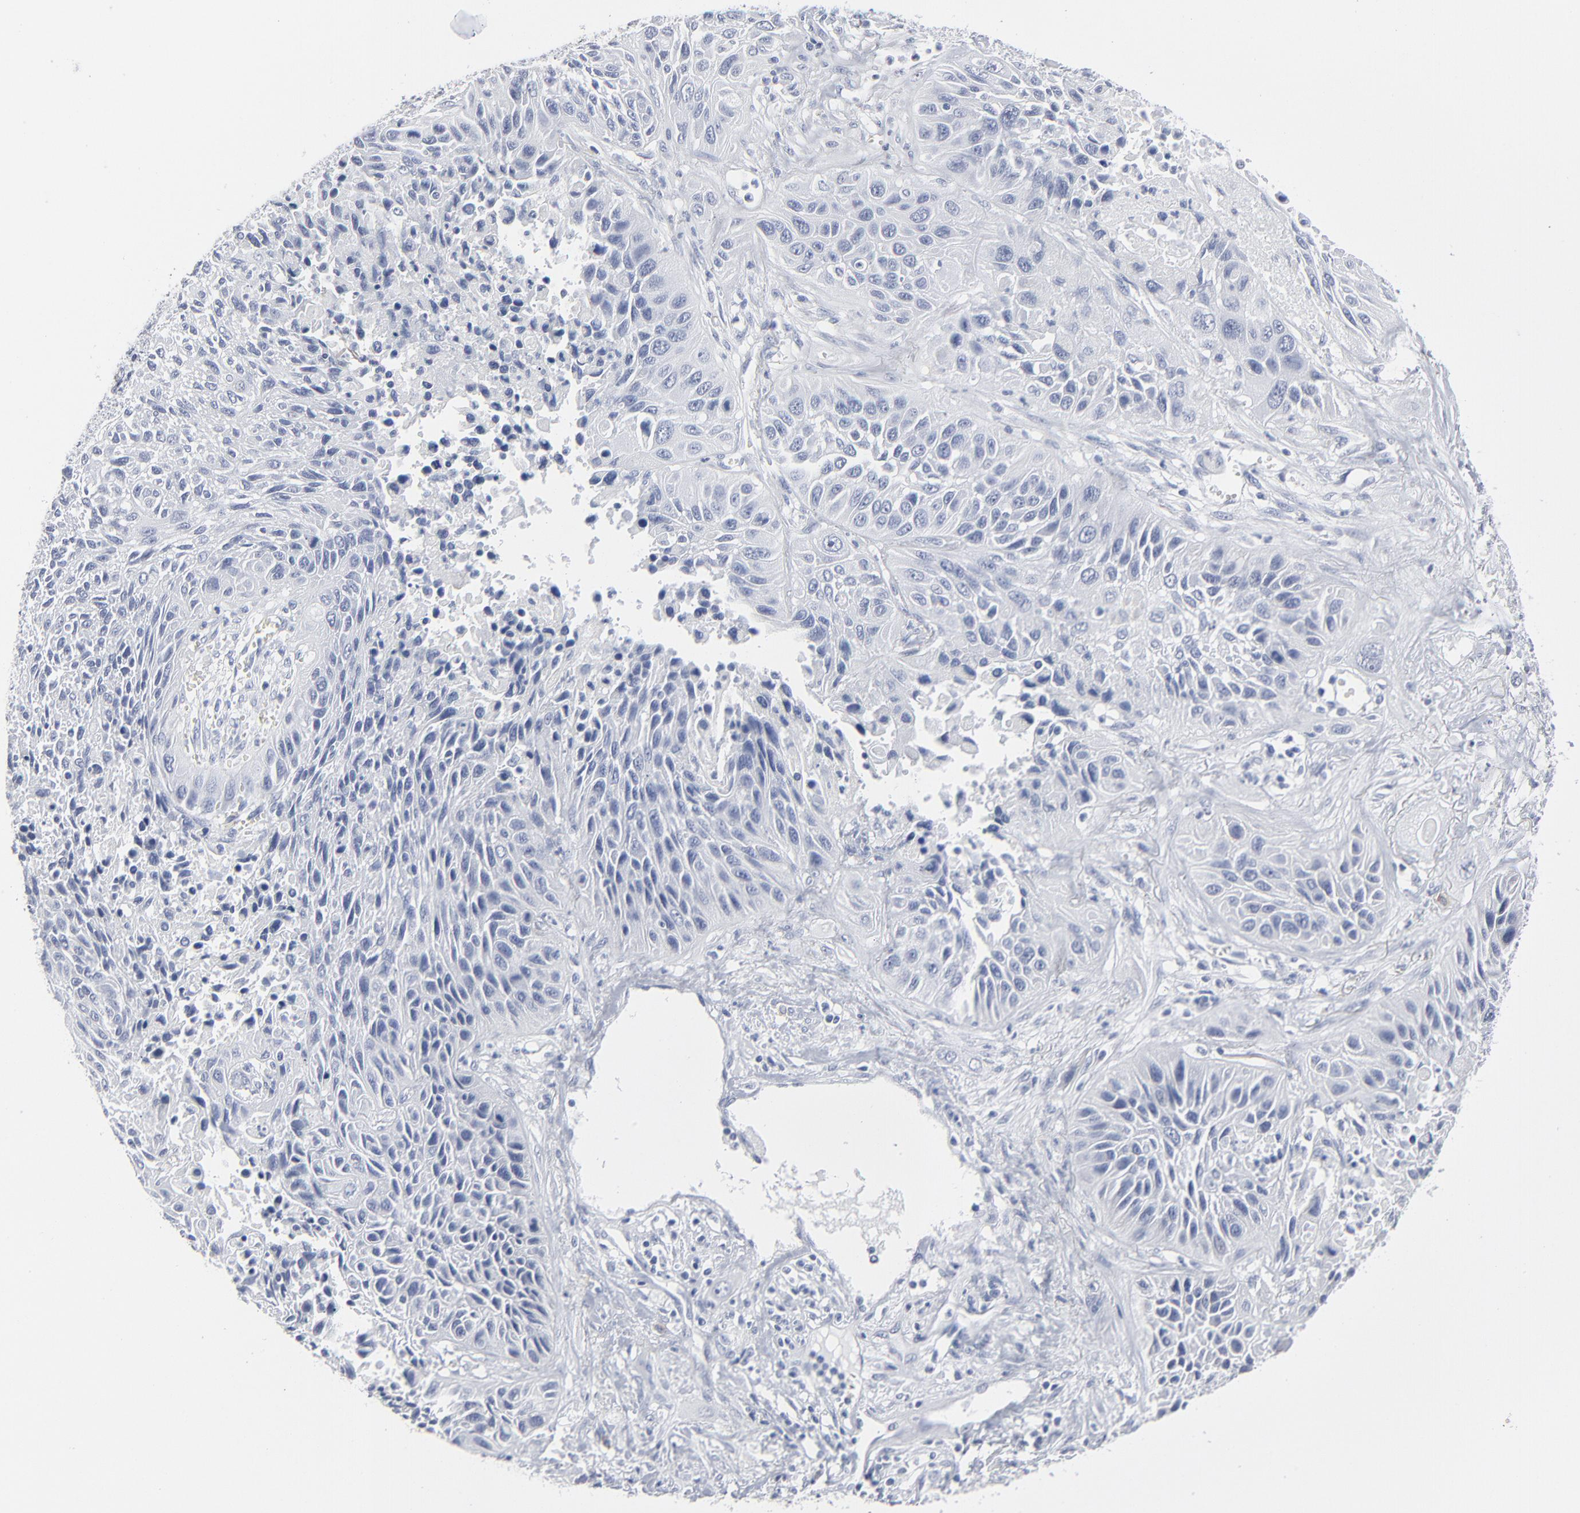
{"staining": {"intensity": "negative", "quantity": "none", "location": "none"}, "tissue": "lung cancer", "cell_type": "Tumor cells", "image_type": "cancer", "snomed": [{"axis": "morphology", "description": "Squamous cell carcinoma, NOS"}, {"axis": "topography", "description": "Lung"}], "caption": "This is an immunohistochemistry (IHC) histopathology image of human lung cancer. There is no positivity in tumor cells.", "gene": "PAGE1", "patient": {"sex": "female", "age": 76}}